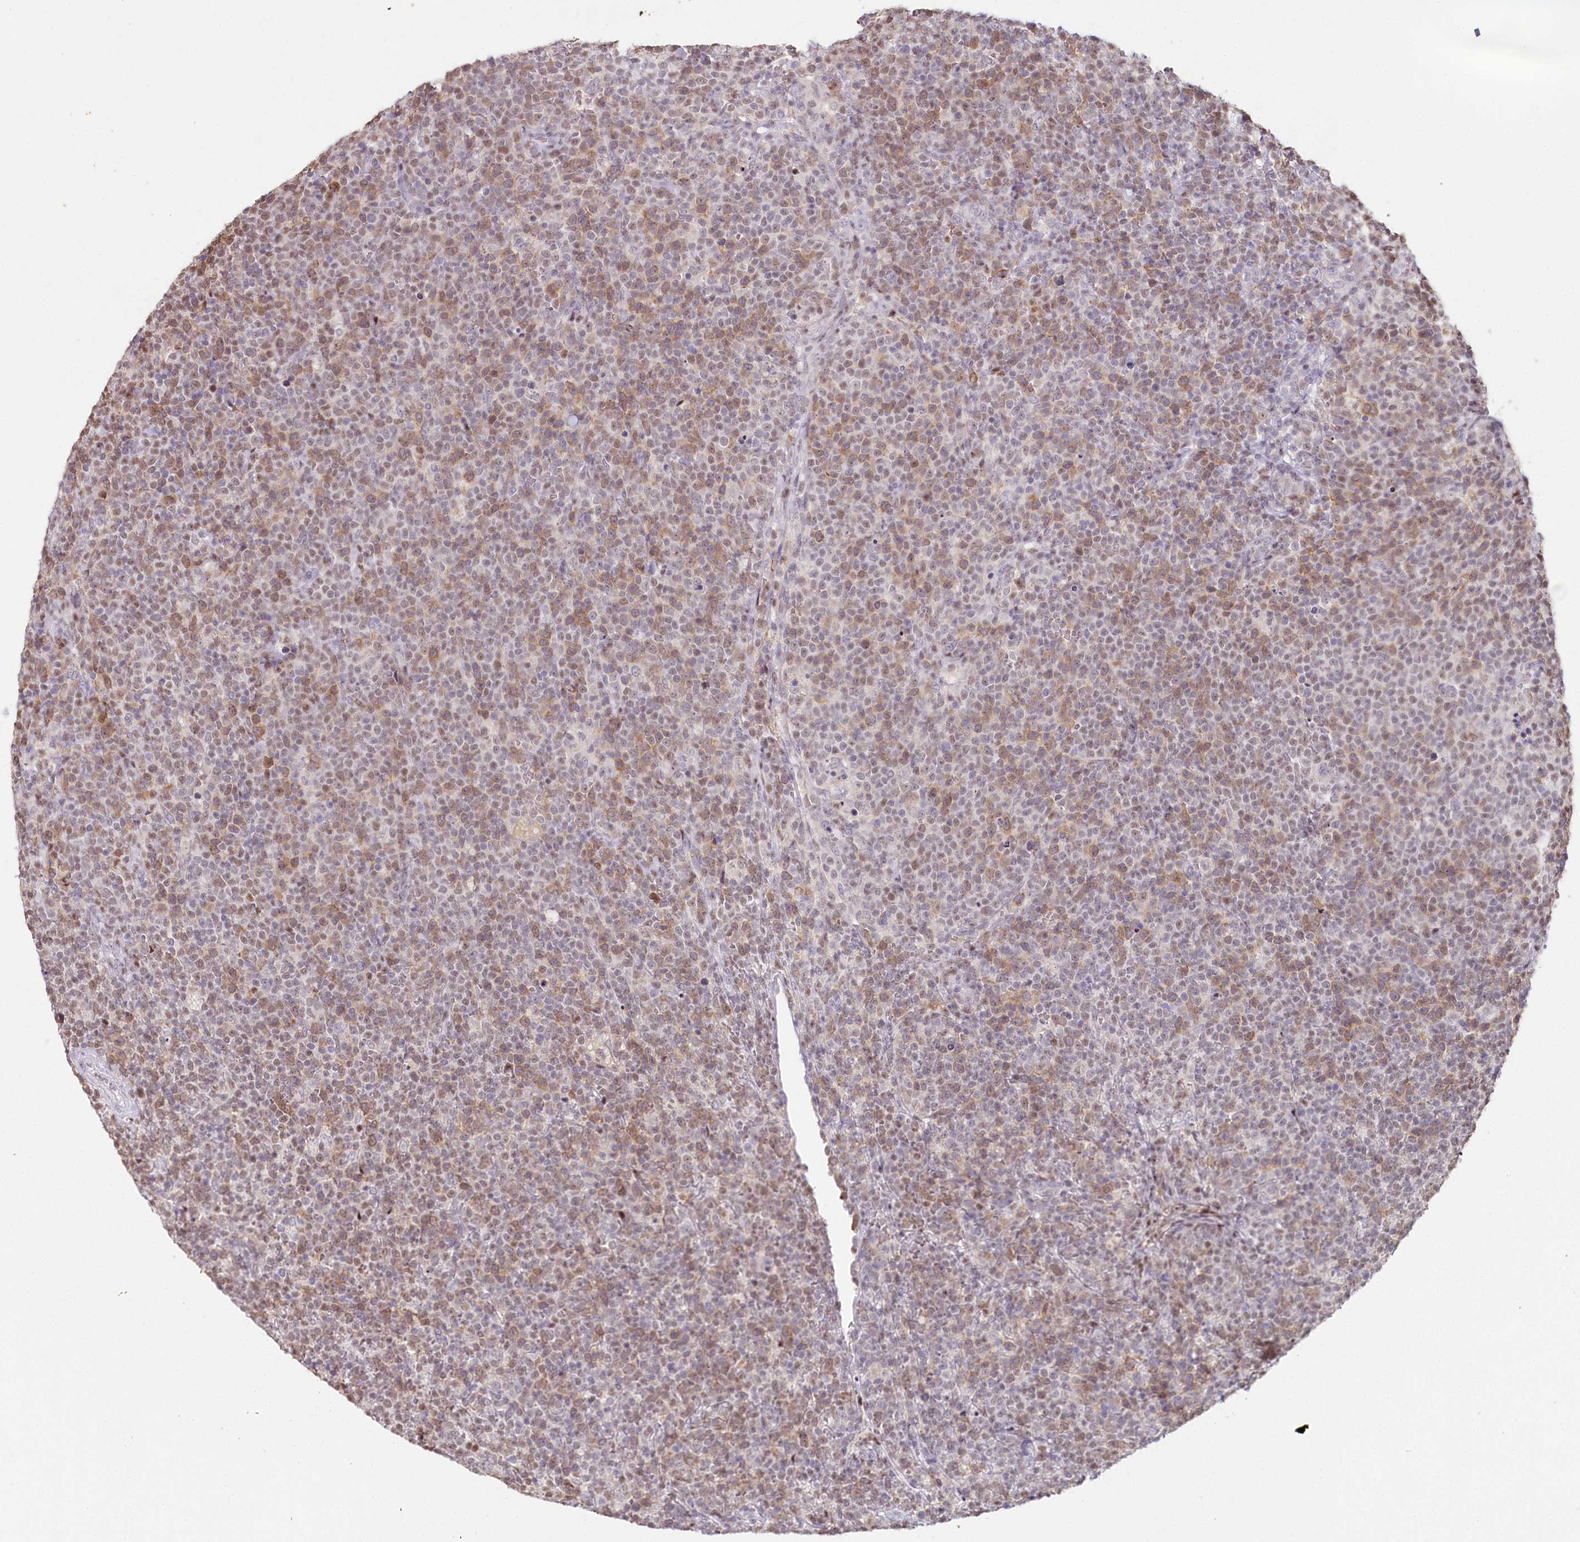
{"staining": {"intensity": "moderate", "quantity": ">75%", "location": "cytoplasmic/membranous,nuclear"}, "tissue": "lymphoma", "cell_type": "Tumor cells", "image_type": "cancer", "snomed": [{"axis": "morphology", "description": "Malignant lymphoma, non-Hodgkin's type, High grade"}, {"axis": "topography", "description": "Lymph node"}], "caption": "IHC image of lymphoma stained for a protein (brown), which displays medium levels of moderate cytoplasmic/membranous and nuclear staining in approximately >75% of tumor cells.", "gene": "HPD", "patient": {"sex": "male", "age": 61}}